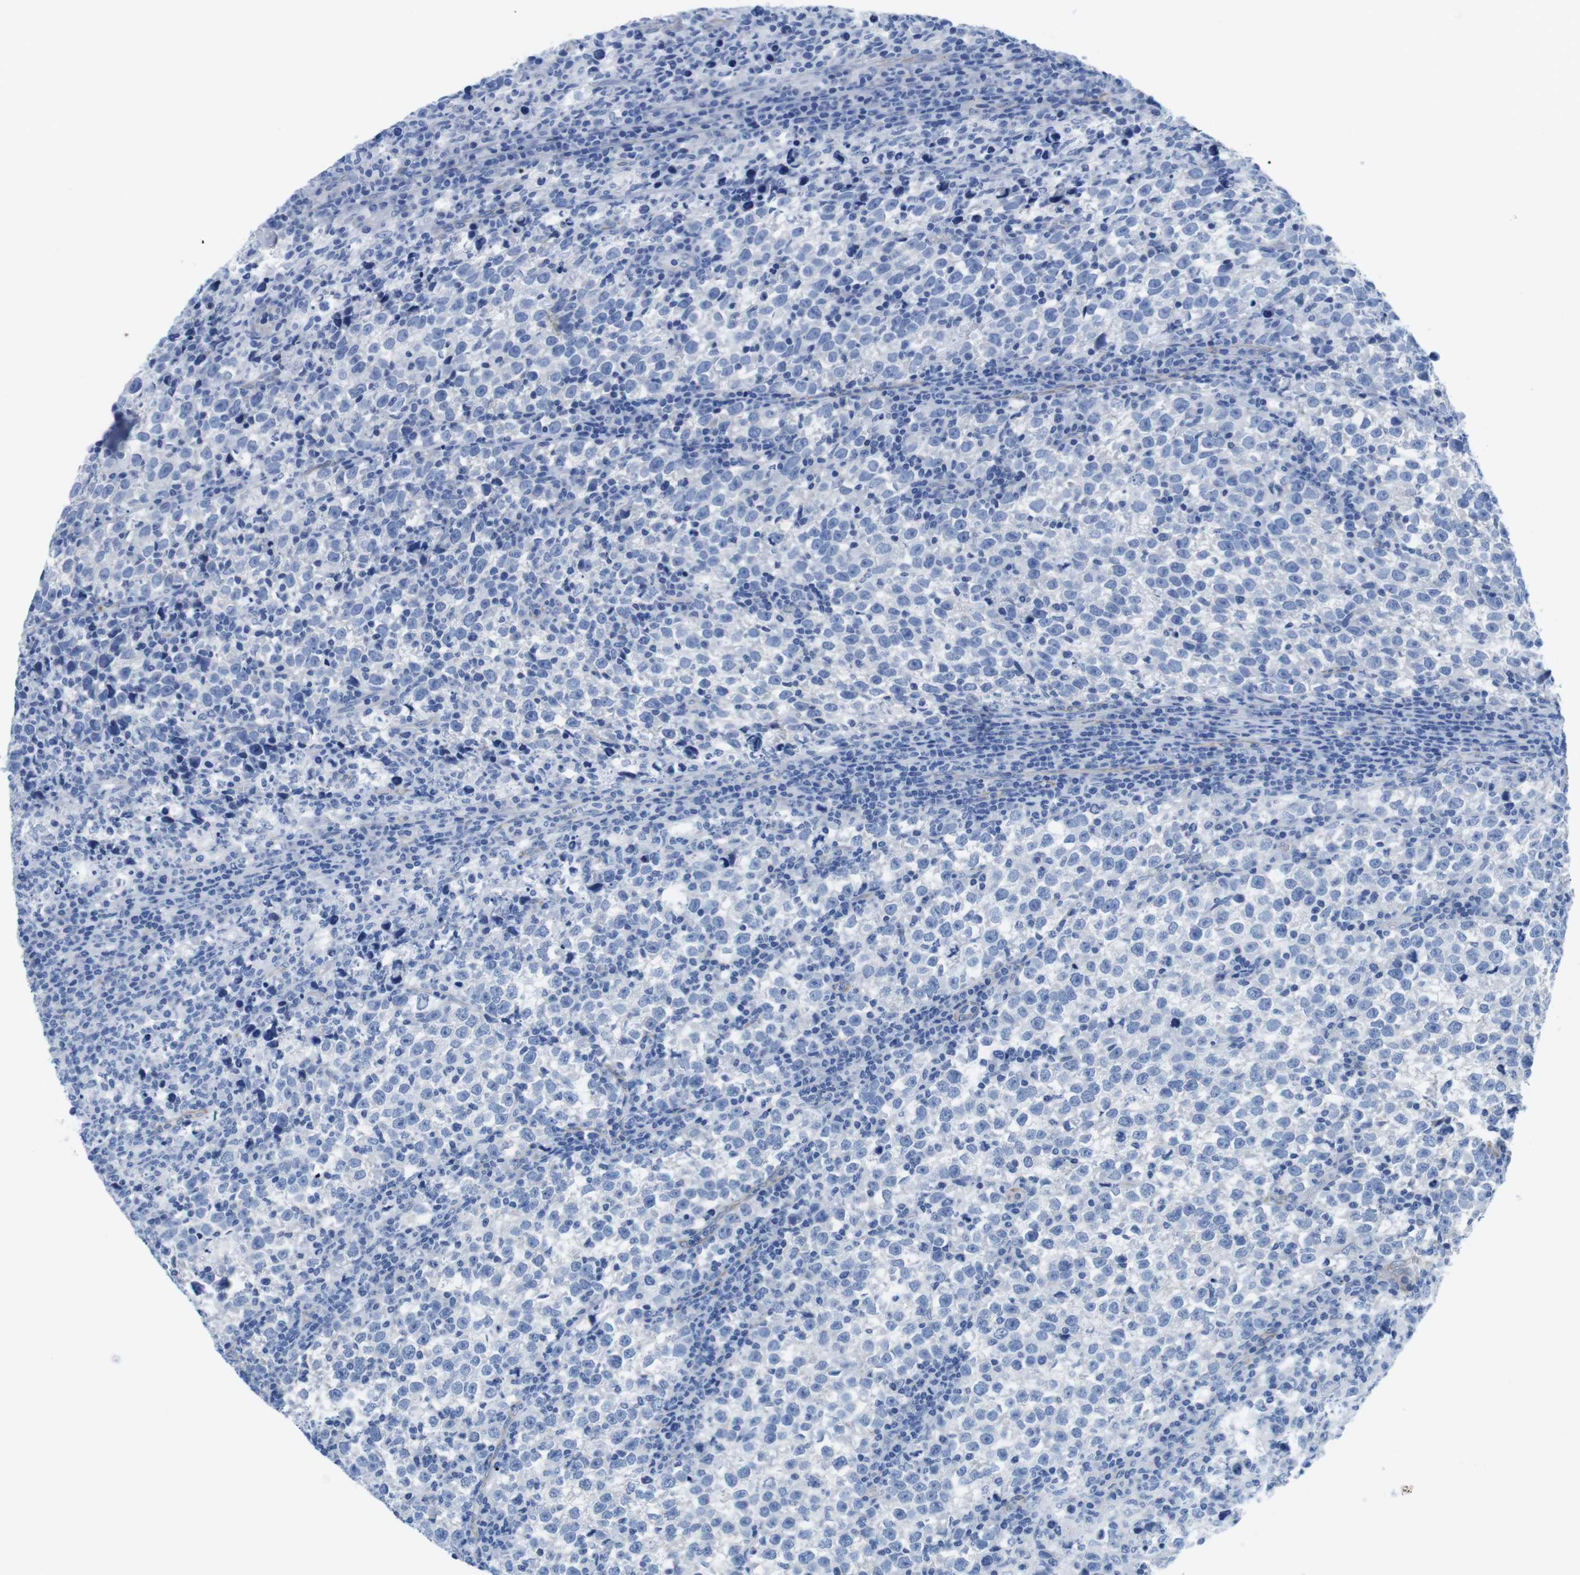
{"staining": {"intensity": "negative", "quantity": "none", "location": "none"}, "tissue": "testis cancer", "cell_type": "Tumor cells", "image_type": "cancer", "snomed": [{"axis": "morphology", "description": "Normal tissue, NOS"}, {"axis": "morphology", "description": "Seminoma, NOS"}, {"axis": "topography", "description": "Testis"}], "caption": "Immunohistochemistry micrograph of testis cancer (seminoma) stained for a protein (brown), which demonstrates no positivity in tumor cells.", "gene": "CDH8", "patient": {"sex": "male", "age": 43}}